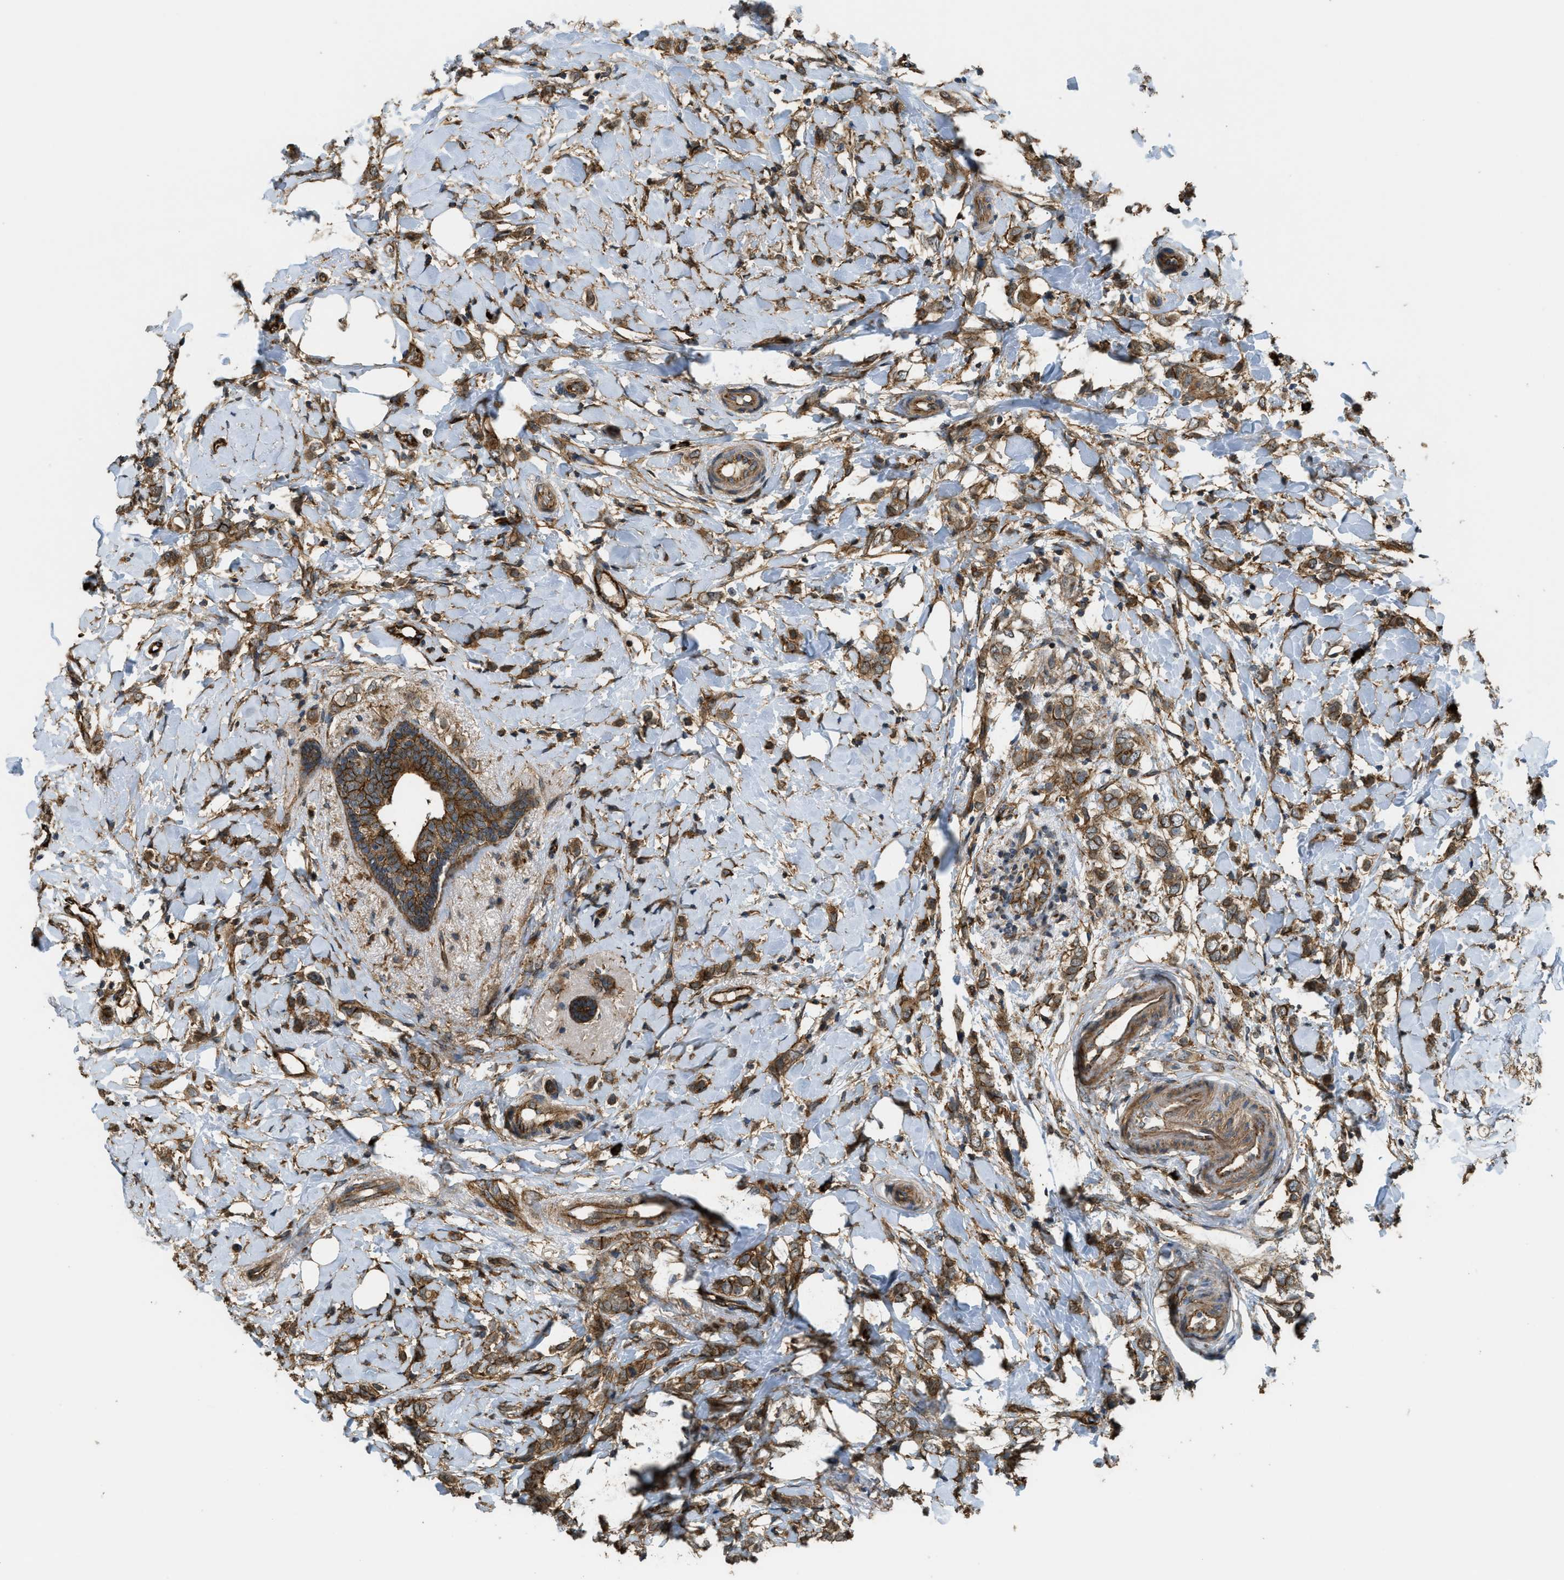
{"staining": {"intensity": "moderate", "quantity": ">75%", "location": "cytoplasmic/membranous"}, "tissue": "breast cancer", "cell_type": "Tumor cells", "image_type": "cancer", "snomed": [{"axis": "morphology", "description": "Normal tissue, NOS"}, {"axis": "morphology", "description": "Lobular carcinoma"}, {"axis": "topography", "description": "Breast"}], "caption": "Lobular carcinoma (breast) was stained to show a protein in brown. There is medium levels of moderate cytoplasmic/membranous positivity in approximately >75% of tumor cells.", "gene": "BAG4", "patient": {"sex": "female", "age": 47}}